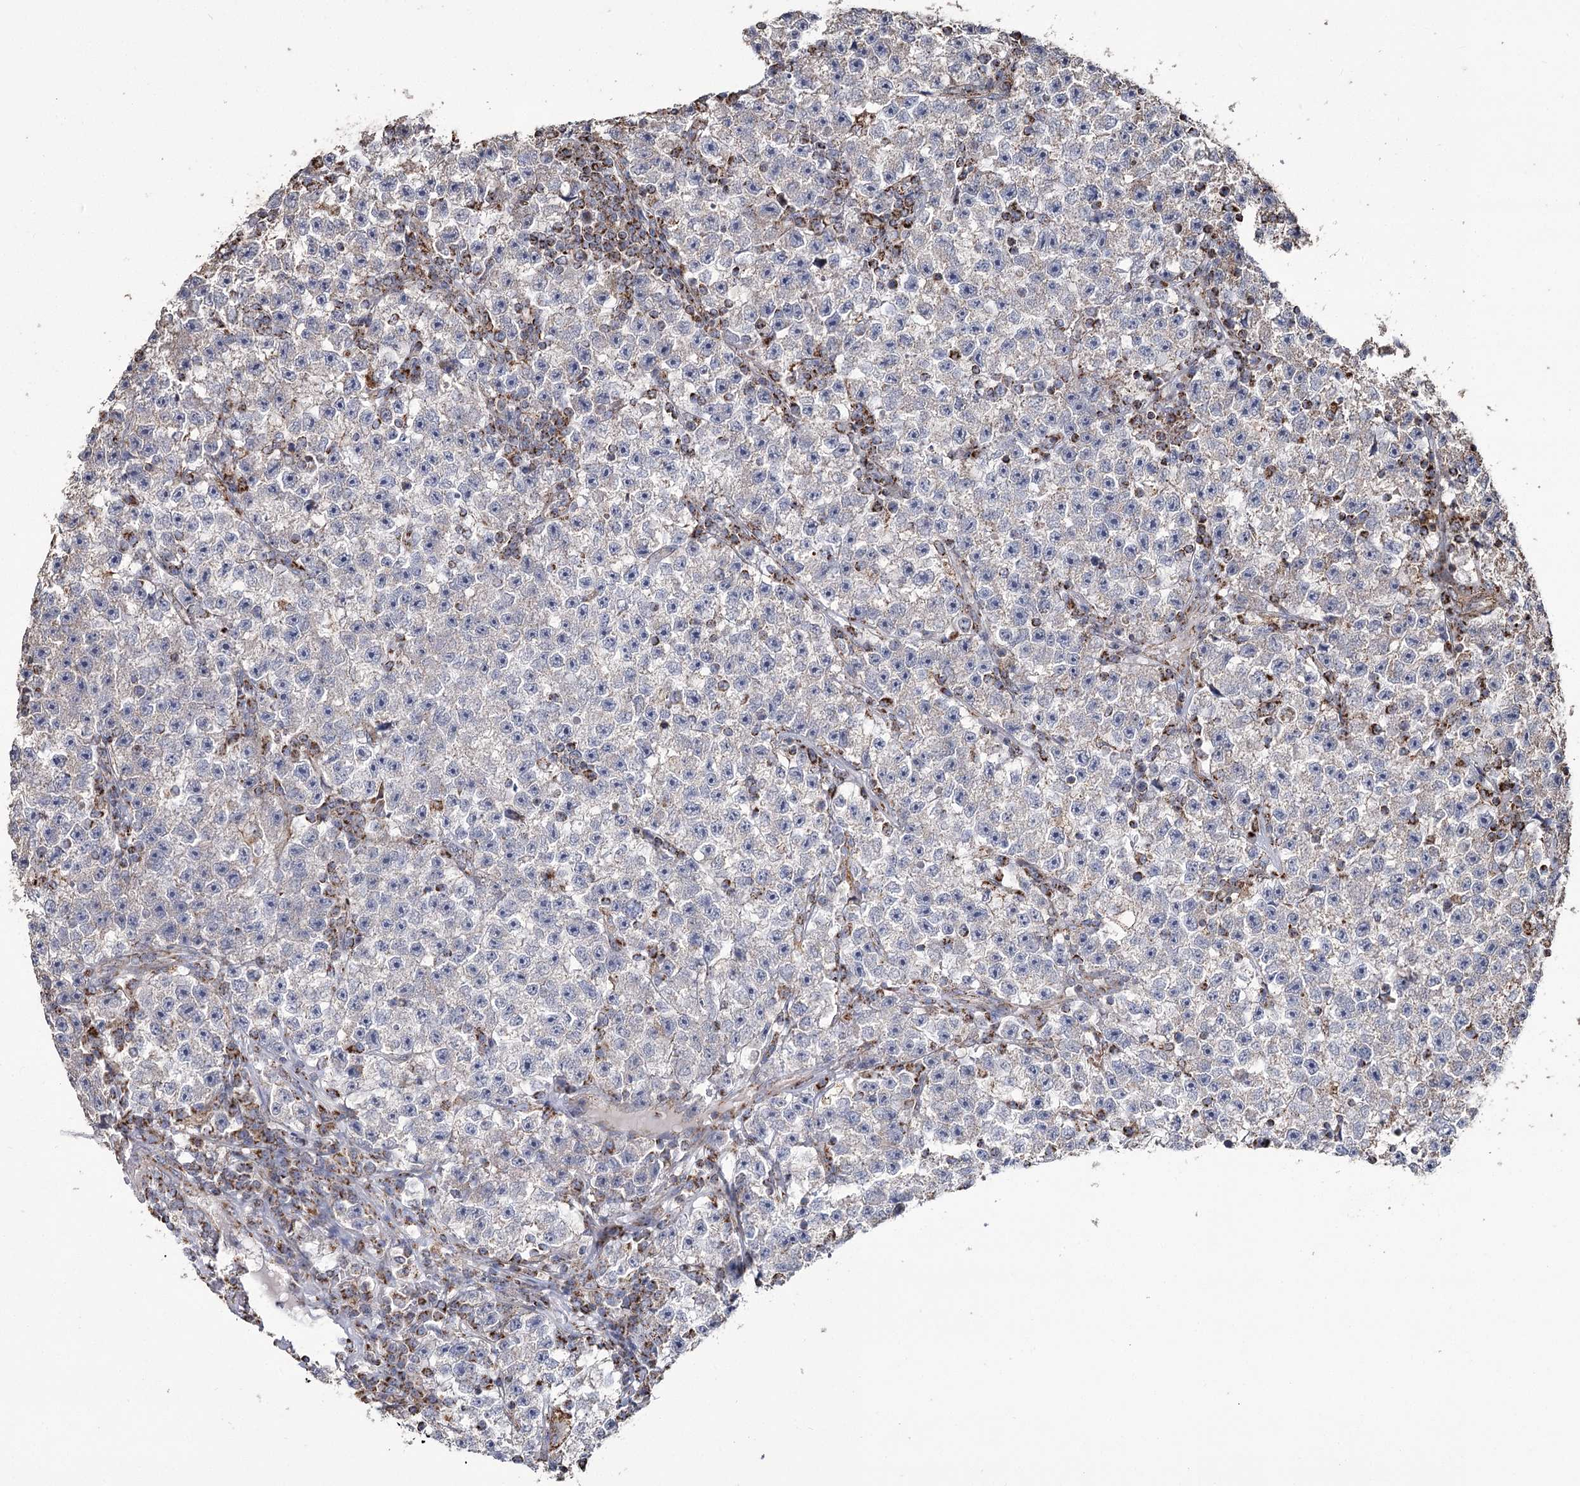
{"staining": {"intensity": "negative", "quantity": "none", "location": "none"}, "tissue": "testis cancer", "cell_type": "Tumor cells", "image_type": "cancer", "snomed": [{"axis": "morphology", "description": "Seminoma, NOS"}, {"axis": "topography", "description": "Testis"}], "caption": "Tumor cells show no significant protein expression in testis cancer (seminoma).", "gene": "RANBP3L", "patient": {"sex": "male", "age": 22}}